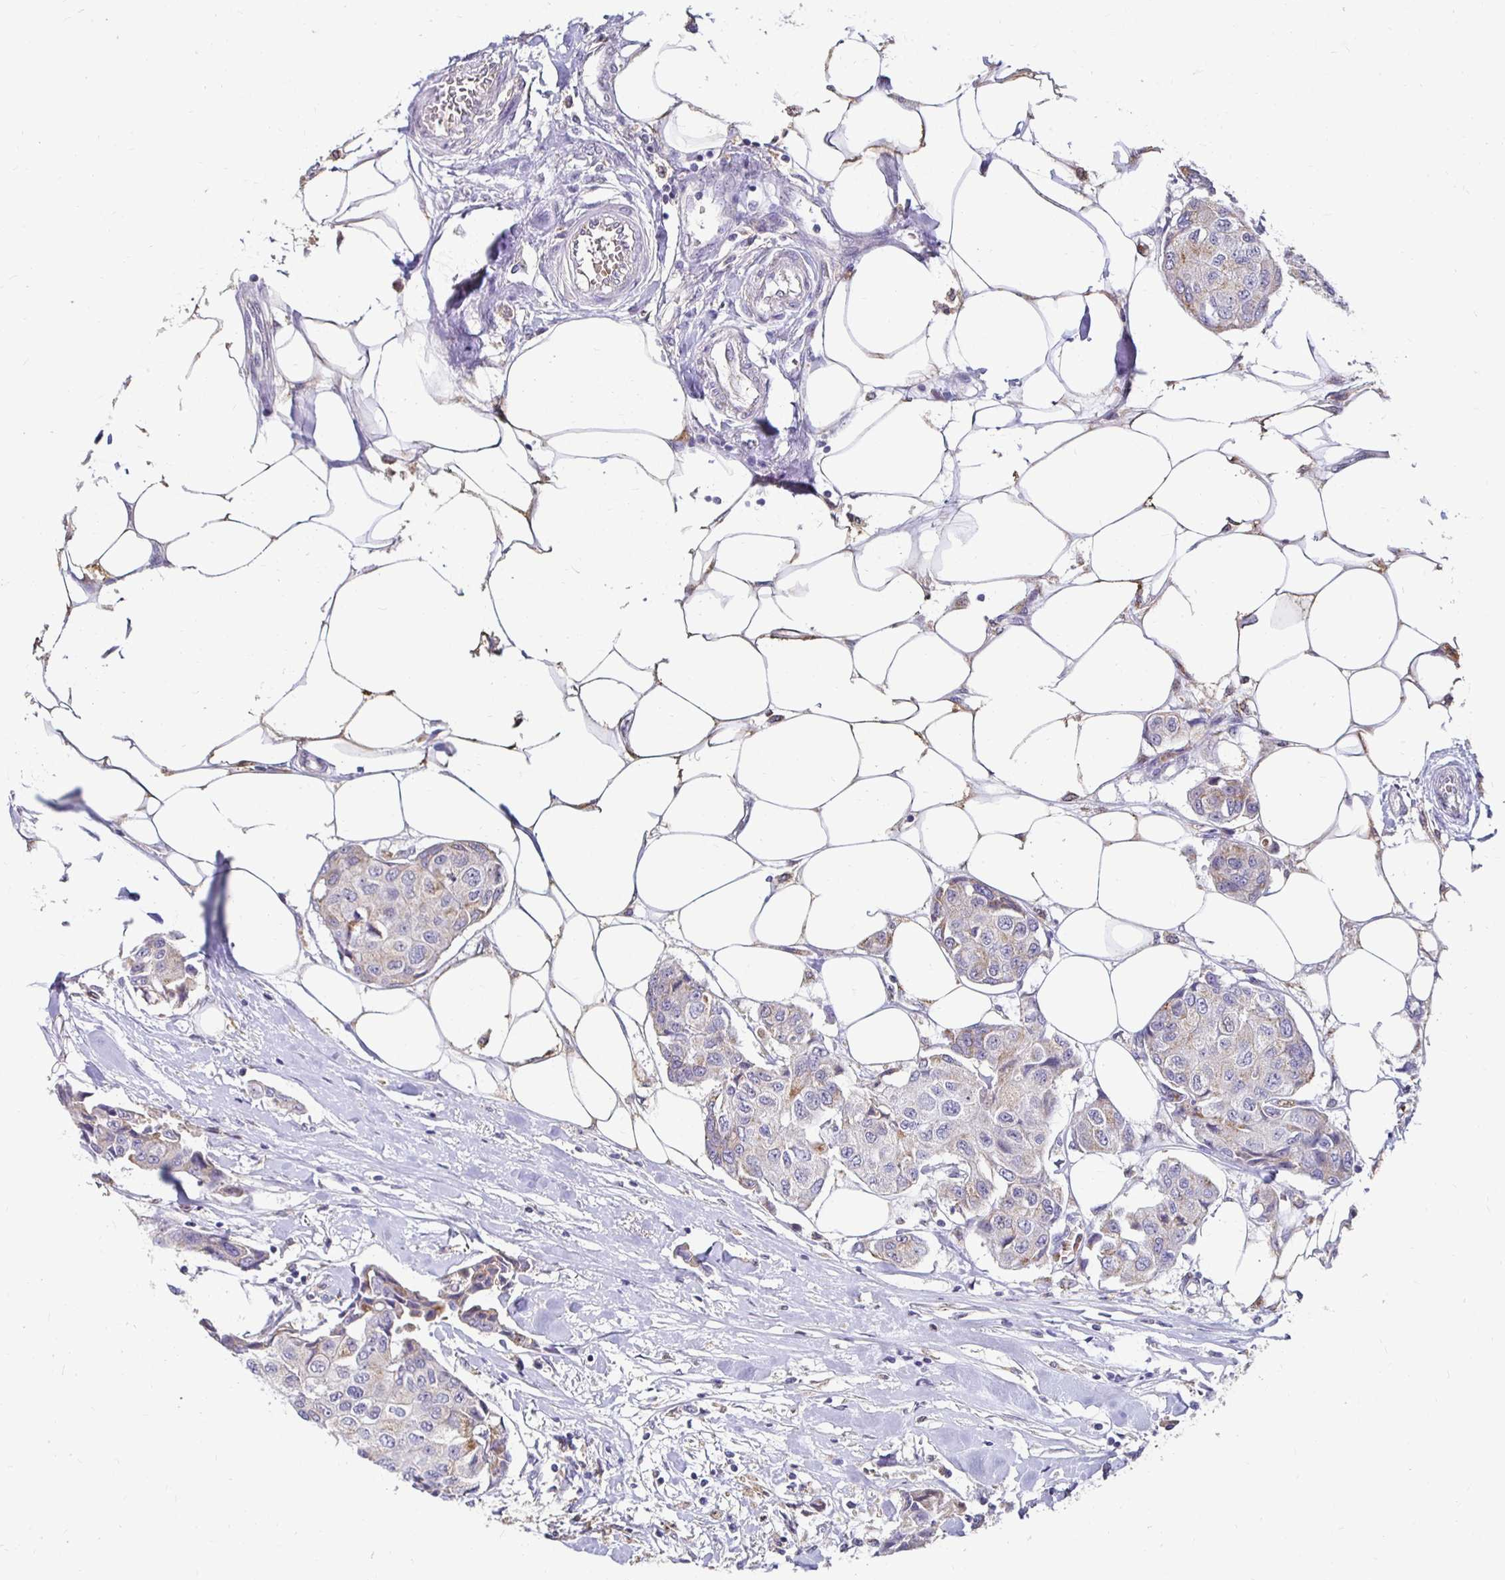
{"staining": {"intensity": "weak", "quantity": "25%-75%", "location": "cytoplasmic/membranous"}, "tissue": "breast cancer", "cell_type": "Tumor cells", "image_type": "cancer", "snomed": [{"axis": "morphology", "description": "Duct carcinoma"}, {"axis": "topography", "description": "Breast"}, {"axis": "topography", "description": "Lymph node"}], "caption": "Immunohistochemical staining of human breast cancer (intraductal carcinoma) displays low levels of weak cytoplasmic/membranous staining in approximately 25%-75% of tumor cells.", "gene": "GK2", "patient": {"sex": "female", "age": 80}}